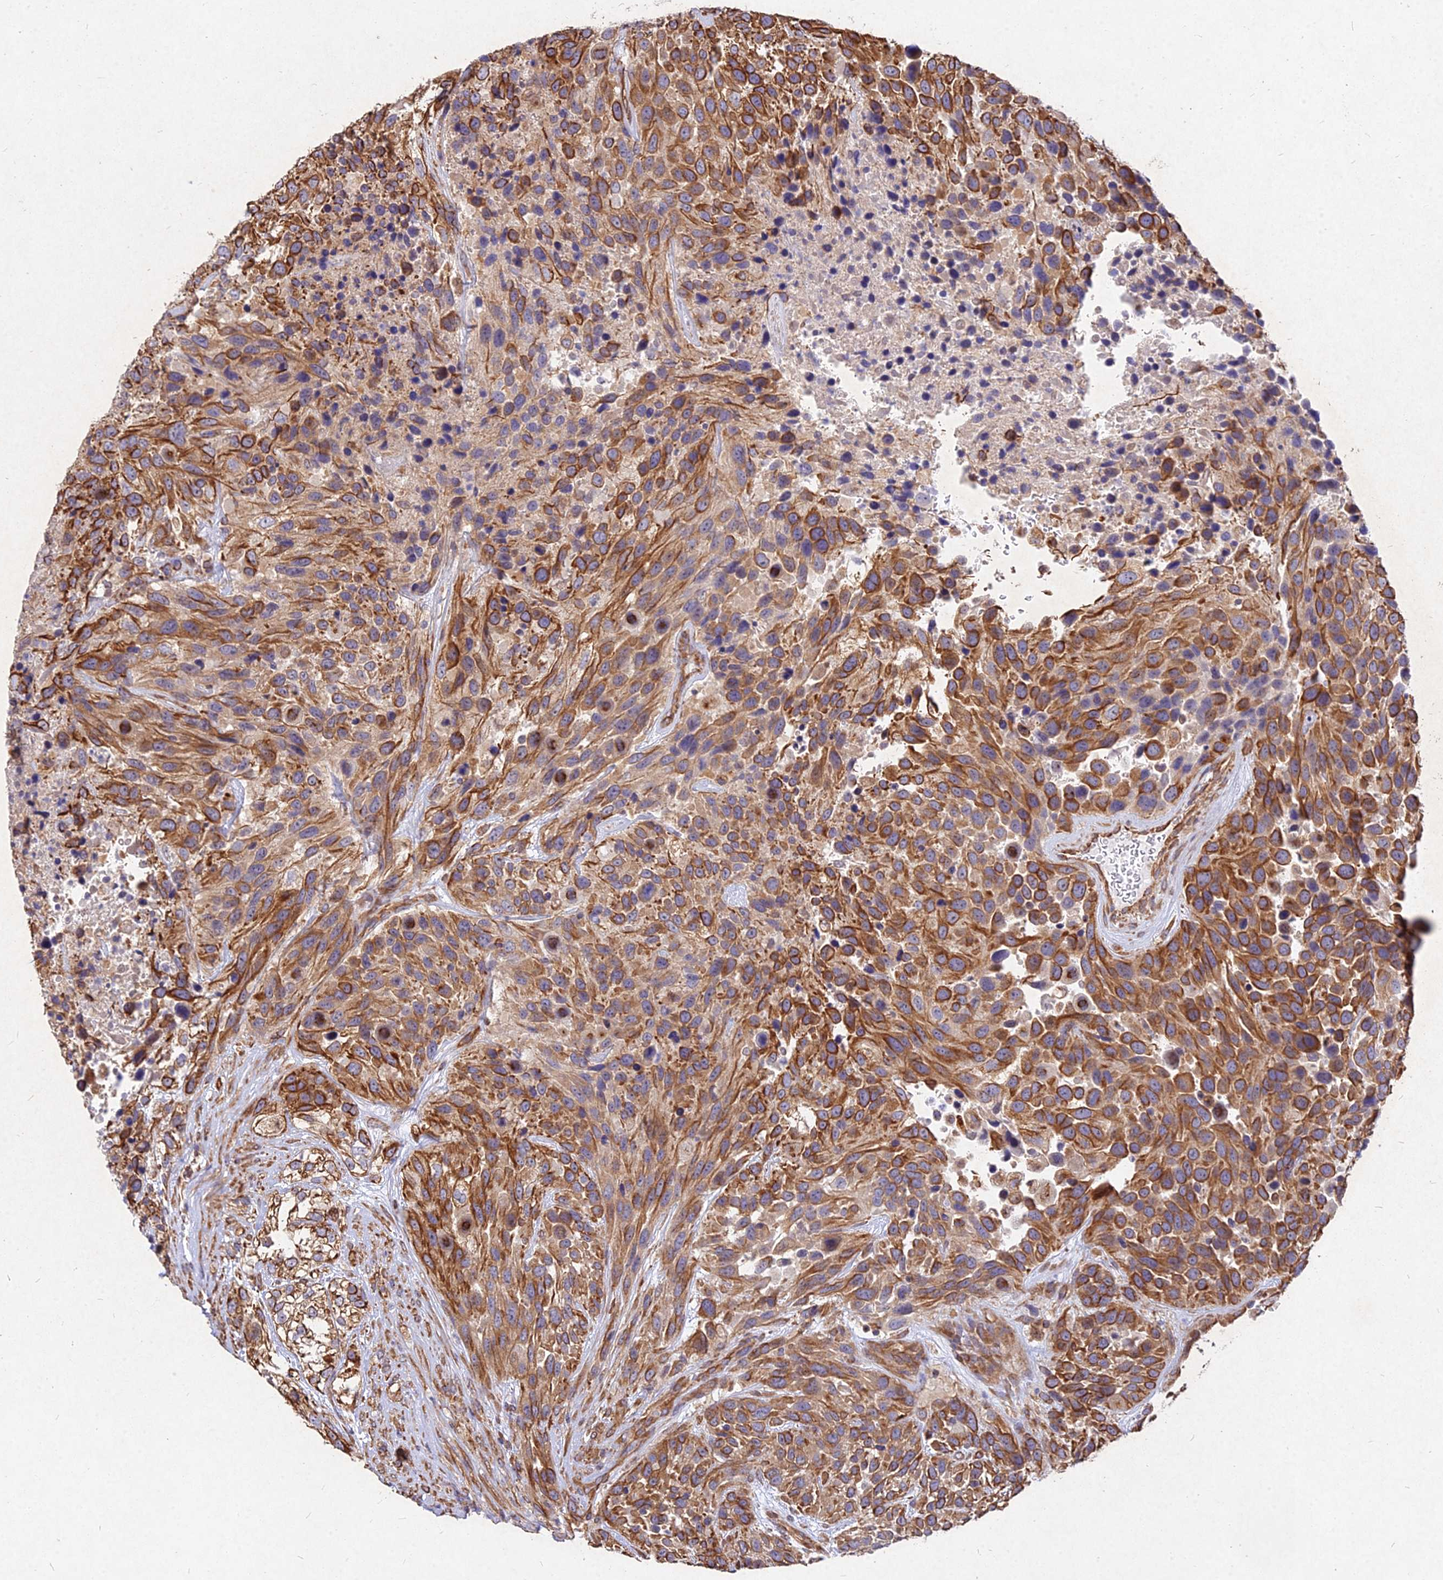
{"staining": {"intensity": "strong", "quantity": "25%-75%", "location": "cytoplasmic/membranous"}, "tissue": "urothelial cancer", "cell_type": "Tumor cells", "image_type": "cancer", "snomed": [{"axis": "morphology", "description": "Urothelial carcinoma, High grade"}, {"axis": "topography", "description": "Urinary bladder"}], "caption": "An image showing strong cytoplasmic/membranous staining in about 25%-75% of tumor cells in urothelial carcinoma (high-grade), as visualized by brown immunohistochemical staining.", "gene": "SKA1", "patient": {"sex": "female", "age": 70}}